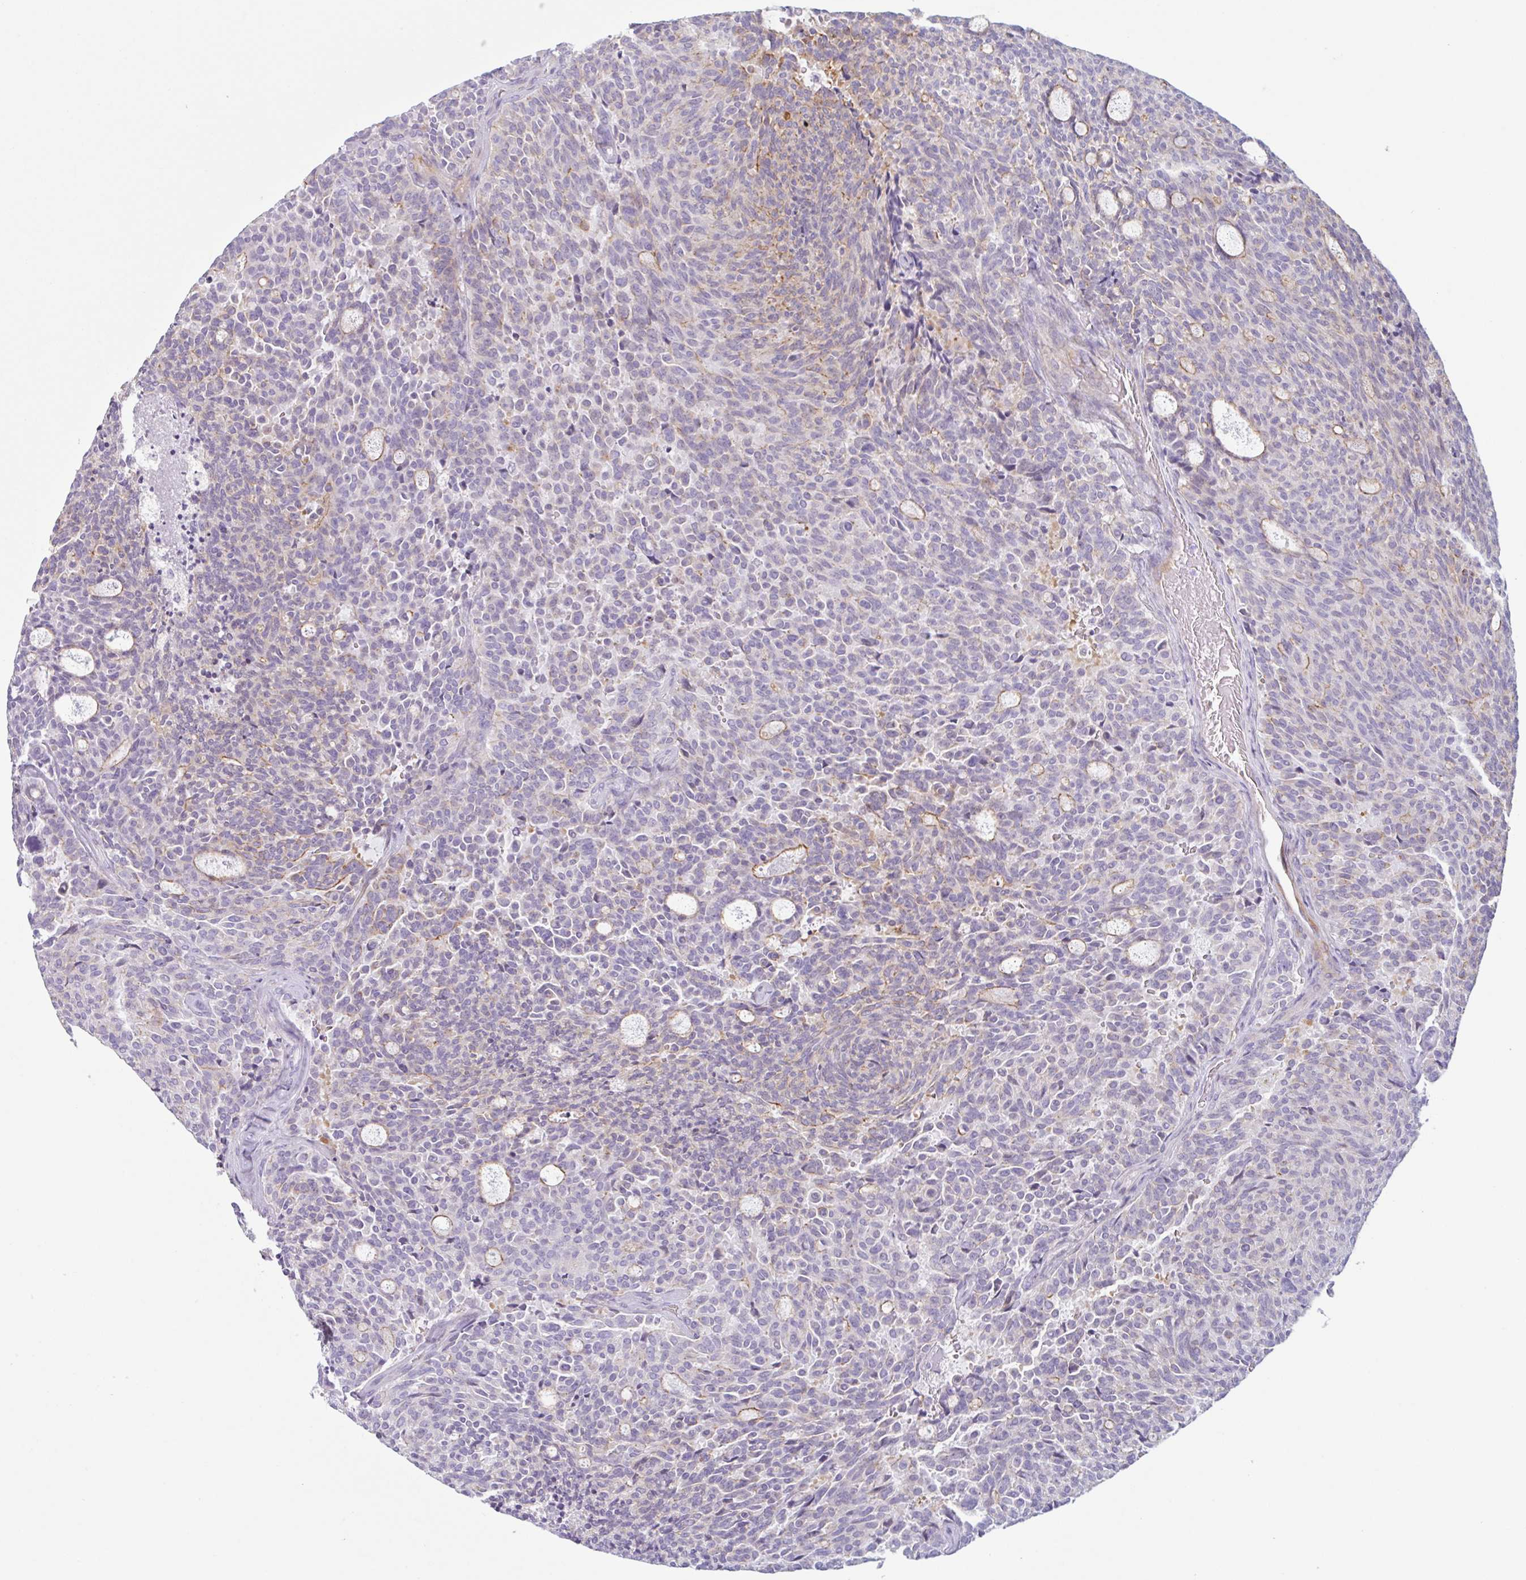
{"staining": {"intensity": "negative", "quantity": "none", "location": "none"}, "tissue": "carcinoid", "cell_type": "Tumor cells", "image_type": "cancer", "snomed": [{"axis": "morphology", "description": "Carcinoid, malignant, NOS"}, {"axis": "topography", "description": "Pancreas"}], "caption": "High power microscopy image of an immunohistochemistry (IHC) micrograph of carcinoid, revealing no significant expression in tumor cells. (Brightfield microscopy of DAB immunohistochemistry (IHC) at high magnification).", "gene": "MYH10", "patient": {"sex": "female", "age": 54}}